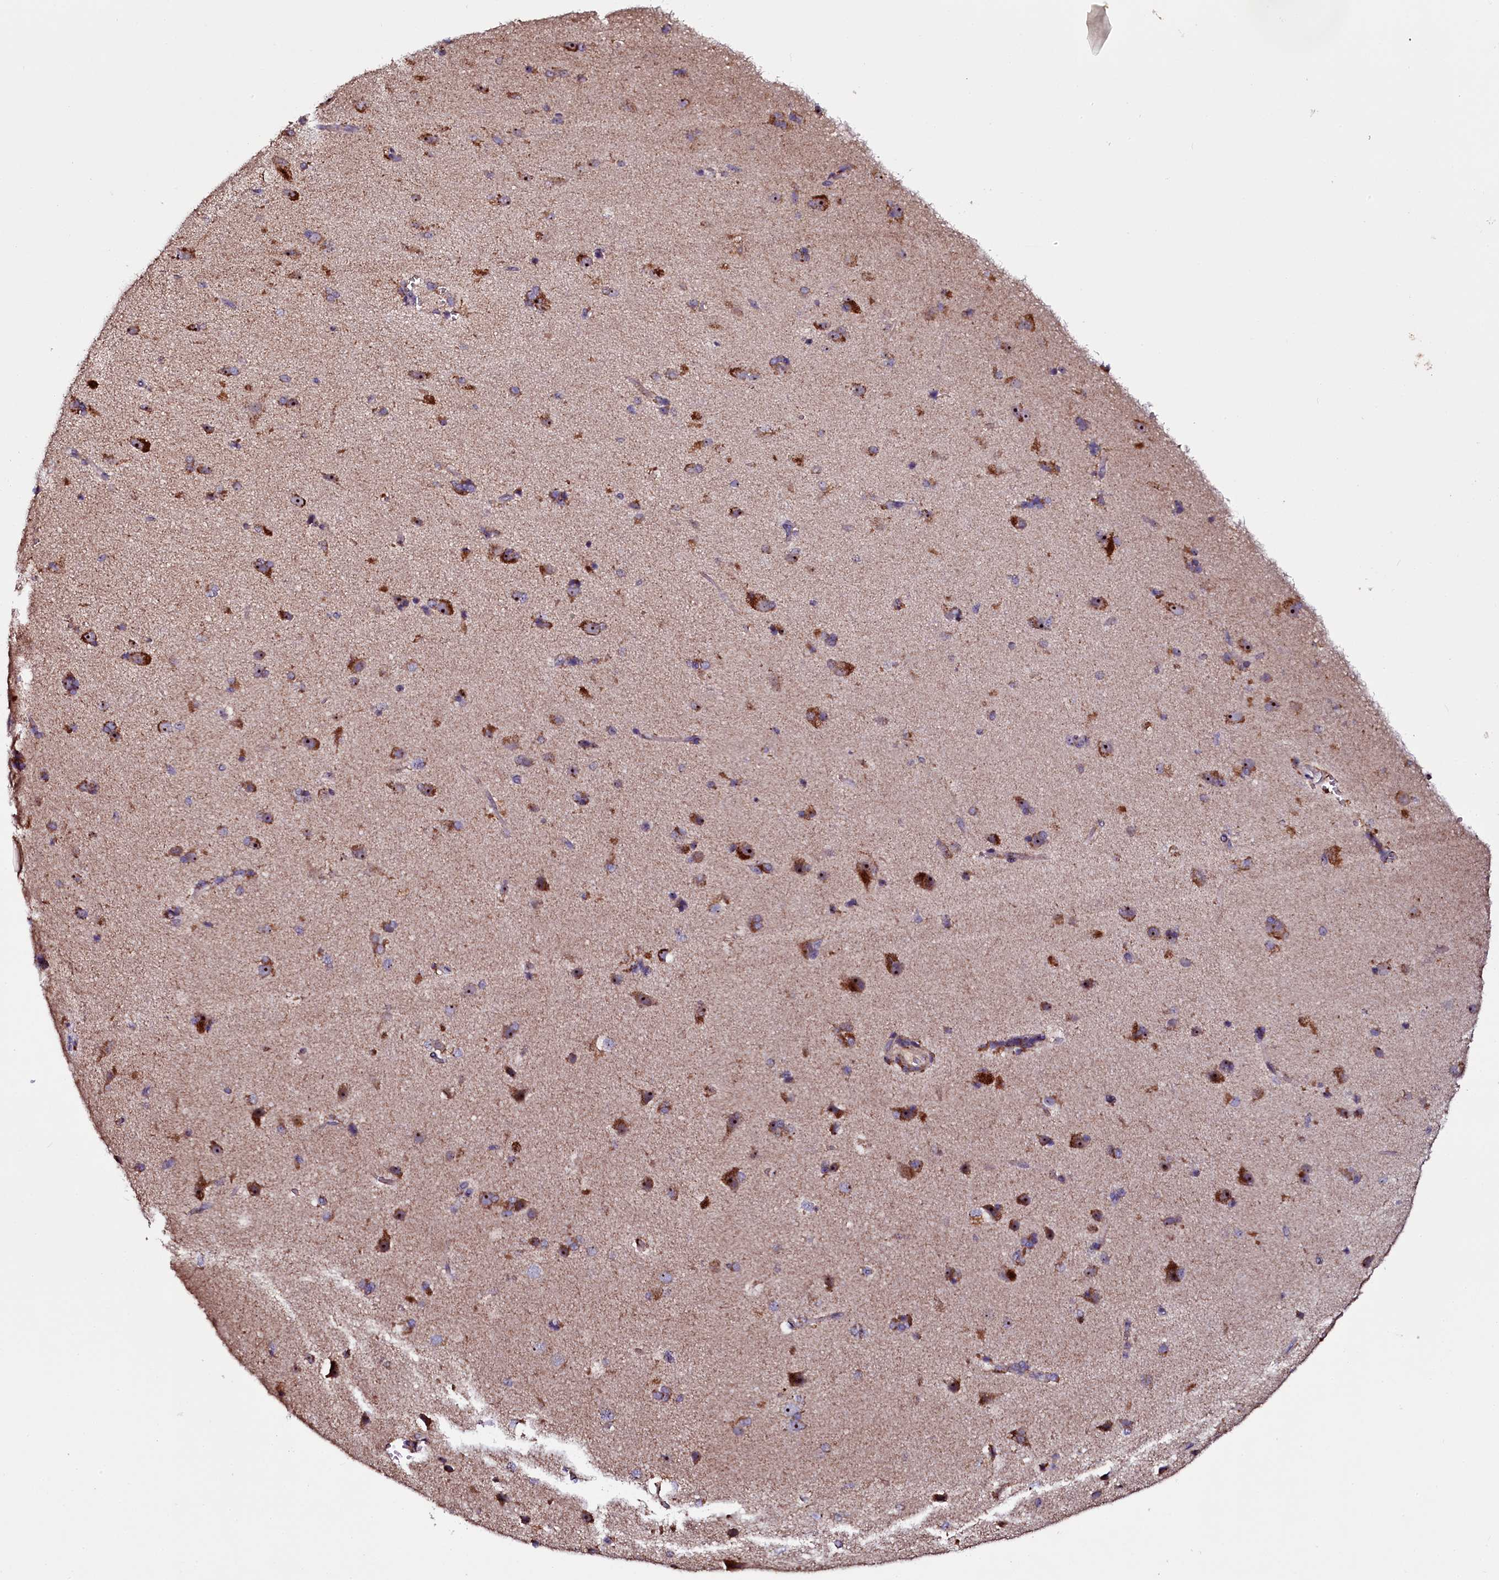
{"staining": {"intensity": "weak", "quantity": "25%-75%", "location": "cytoplasmic/membranous"}, "tissue": "cerebral cortex", "cell_type": "Endothelial cells", "image_type": "normal", "snomed": [{"axis": "morphology", "description": "Normal tissue, NOS"}, {"axis": "topography", "description": "Cerebral cortex"}], "caption": "Immunohistochemical staining of unremarkable cerebral cortex demonstrates low levels of weak cytoplasmic/membranous staining in approximately 25%-75% of endothelial cells.", "gene": "NAA80", "patient": {"sex": "male", "age": 62}}